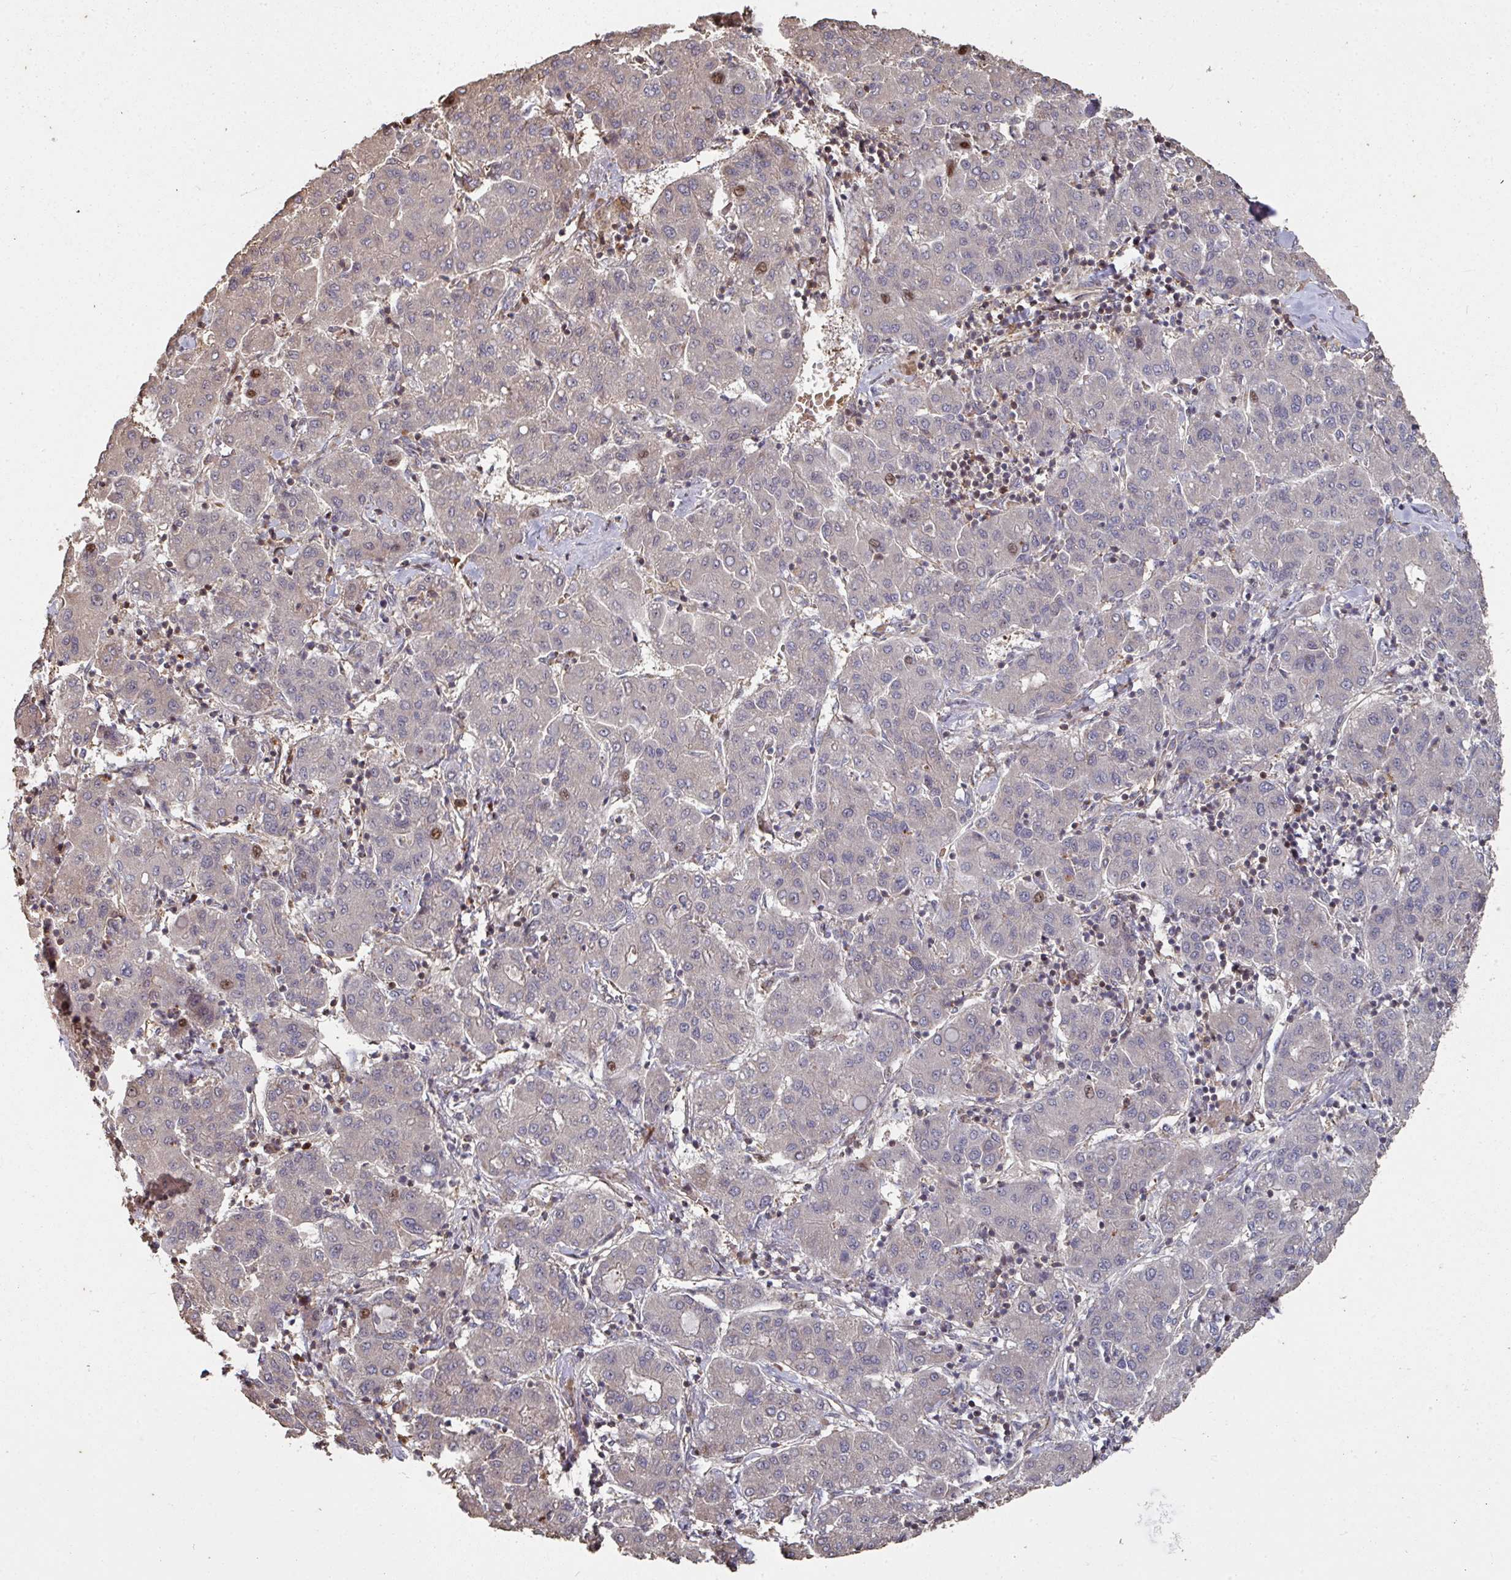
{"staining": {"intensity": "moderate", "quantity": "<25%", "location": "nuclear"}, "tissue": "liver cancer", "cell_type": "Tumor cells", "image_type": "cancer", "snomed": [{"axis": "morphology", "description": "Carcinoma, Hepatocellular, NOS"}, {"axis": "topography", "description": "Liver"}], "caption": "This micrograph shows immunohistochemistry (IHC) staining of human liver cancer (hepatocellular carcinoma), with low moderate nuclear expression in about <25% of tumor cells.", "gene": "CA7", "patient": {"sex": "male", "age": 65}}